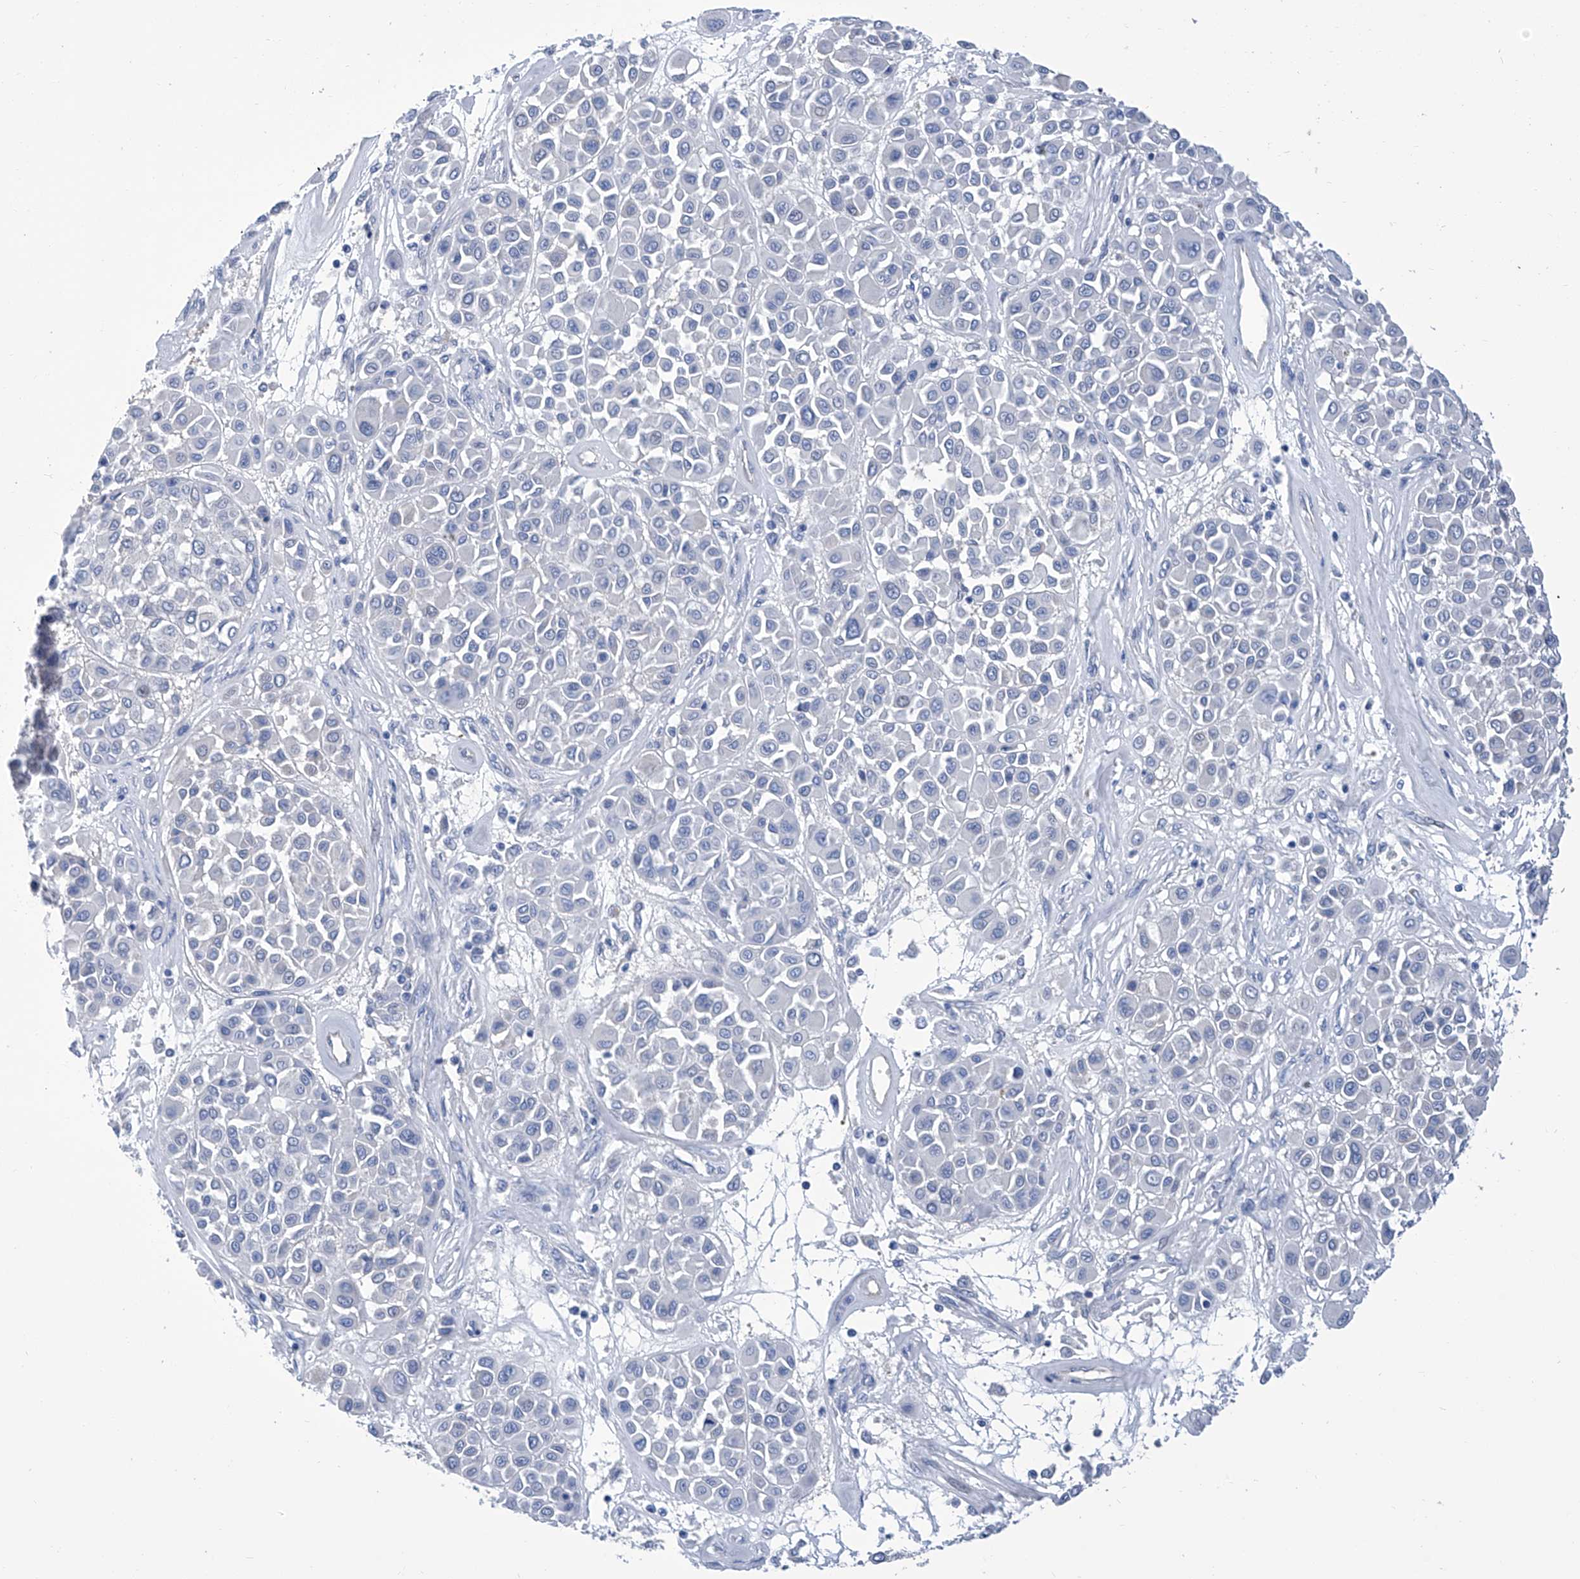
{"staining": {"intensity": "negative", "quantity": "none", "location": "none"}, "tissue": "melanoma", "cell_type": "Tumor cells", "image_type": "cancer", "snomed": [{"axis": "morphology", "description": "Malignant melanoma, Metastatic site"}, {"axis": "topography", "description": "Soft tissue"}], "caption": "Tumor cells show no significant protein positivity in melanoma.", "gene": "SMS", "patient": {"sex": "male", "age": 41}}